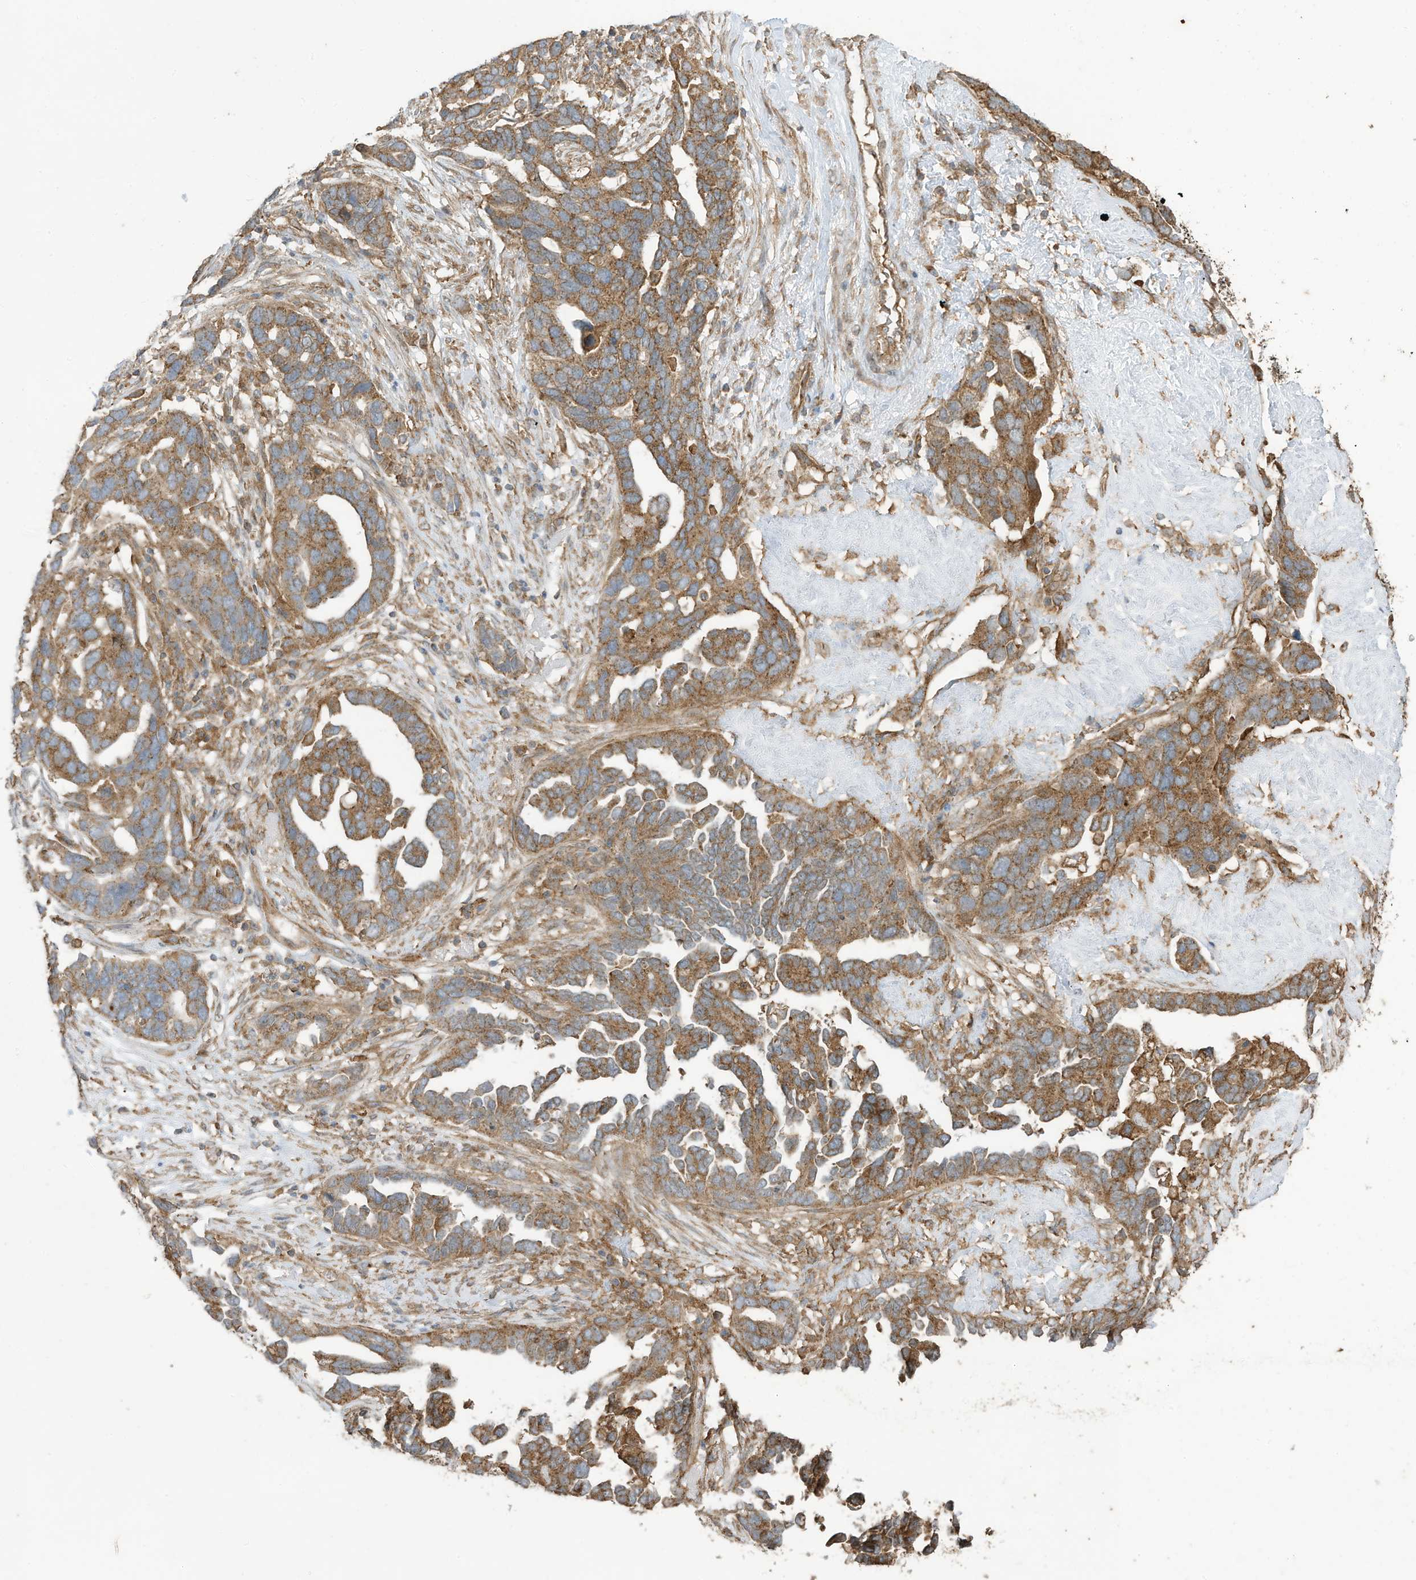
{"staining": {"intensity": "moderate", "quantity": ">75%", "location": "cytoplasmic/membranous"}, "tissue": "ovarian cancer", "cell_type": "Tumor cells", "image_type": "cancer", "snomed": [{"axis": "morphology", "description": "Cystadenocarcinoma, serous, NOS"}, {"axis": "topography", "description": "Ovary"}], "caption": "Immunohistochemistry (IHC) staining of ovarian cancer, which demonstrates medium levels of moderate cytoplasmic/membranous staining in about >75% of tumor cells indicating moderate cytoplasmic/membranous protein staining. The staining was performed using DAB (brown) for protein detection and nuclei were counterstained in hematoxylin (blue).", "gene": "CGAS", "patient": {"sex": "female", "age": 54}}